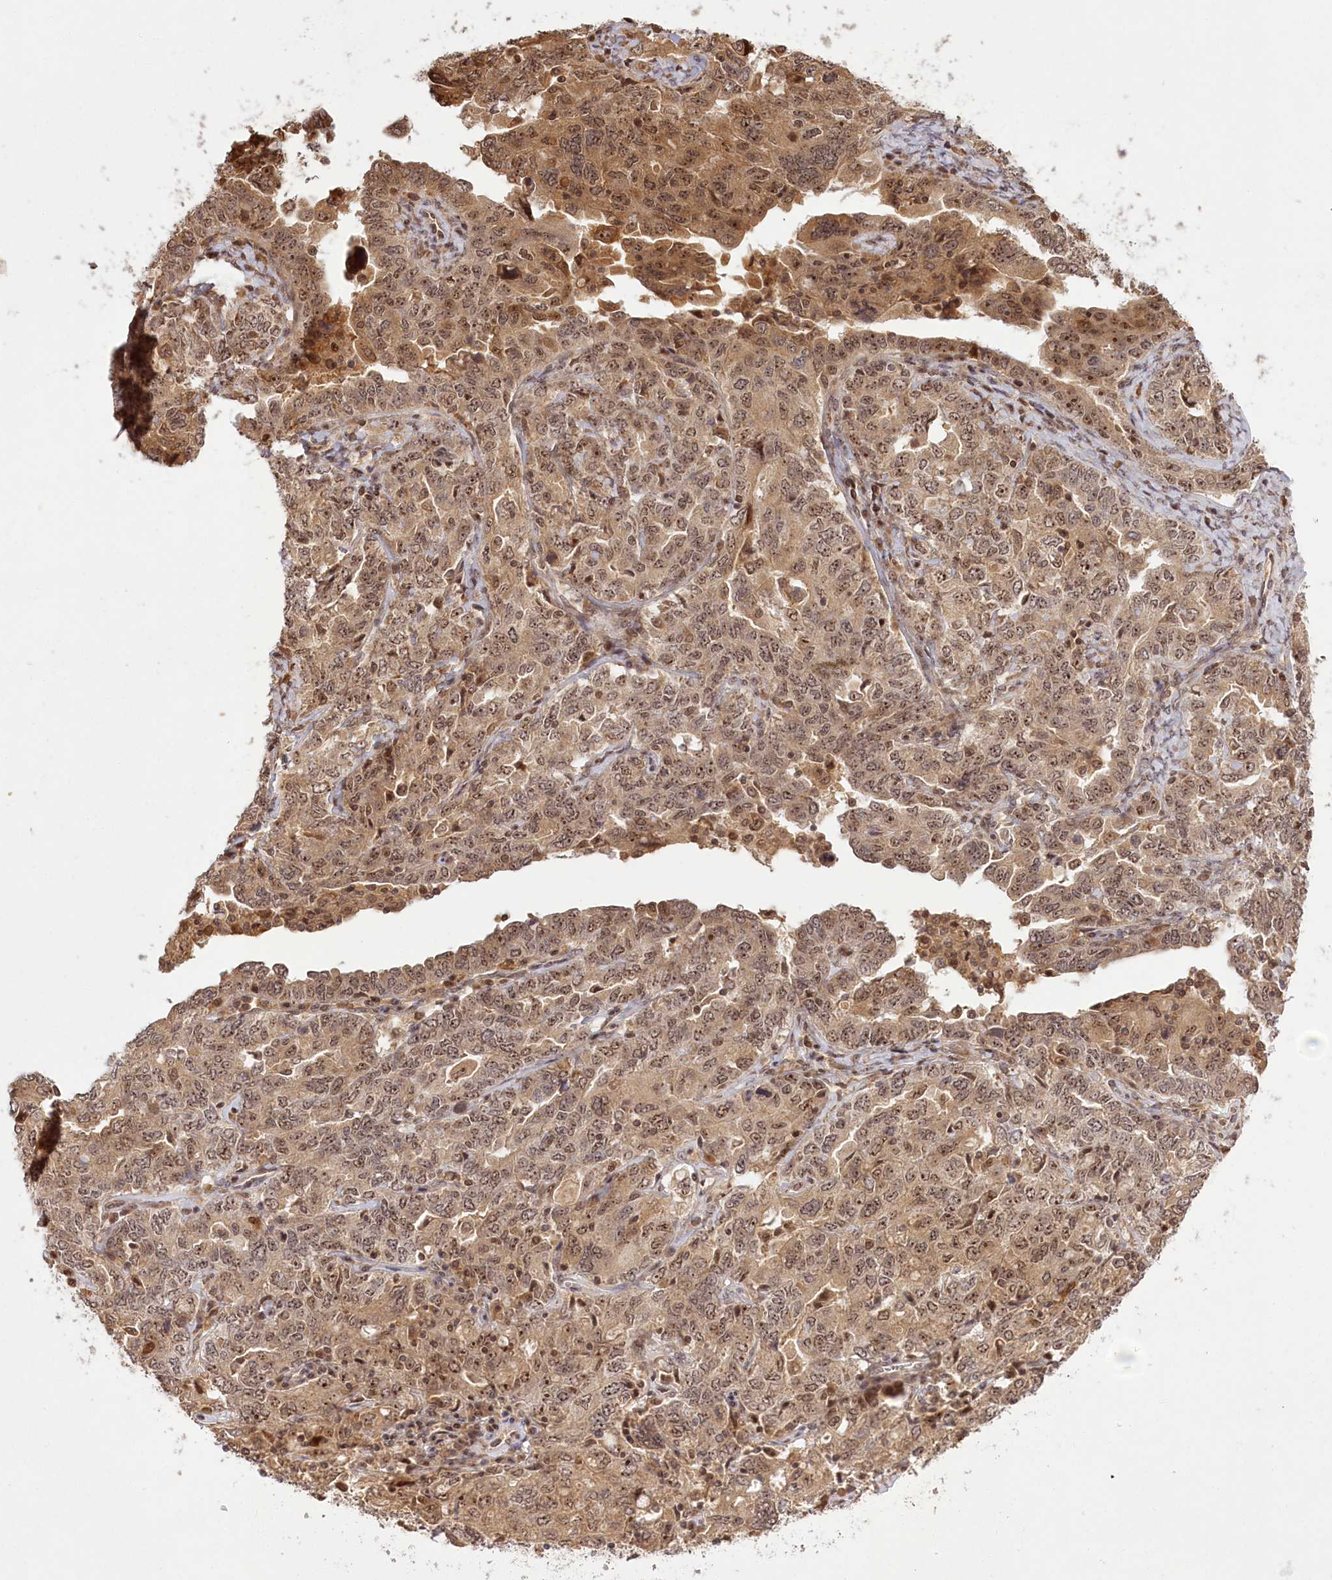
{"staining": {"intensity": "moderate", "quantity": ">75%", "location": "cytoplasmic/membranous,nuclear"}, "tissue": "ovarian cancer", "cell_type": "Tumor cells", "image_type": "cancer", "snomed": [{"axis": "morphology", "description": "Carcinoma, endometroid"}, {"axis": "topography", "description": "Ovary"}], "caption": "Protein positivity by IHC shows moderate cytoplasmic/membranous and nuclear expression in about >75% of tumor cells in endometroid carcinoma (ovarian).", "gene": "SERGEF", "patient": {"sex": "female", "age": 62}}